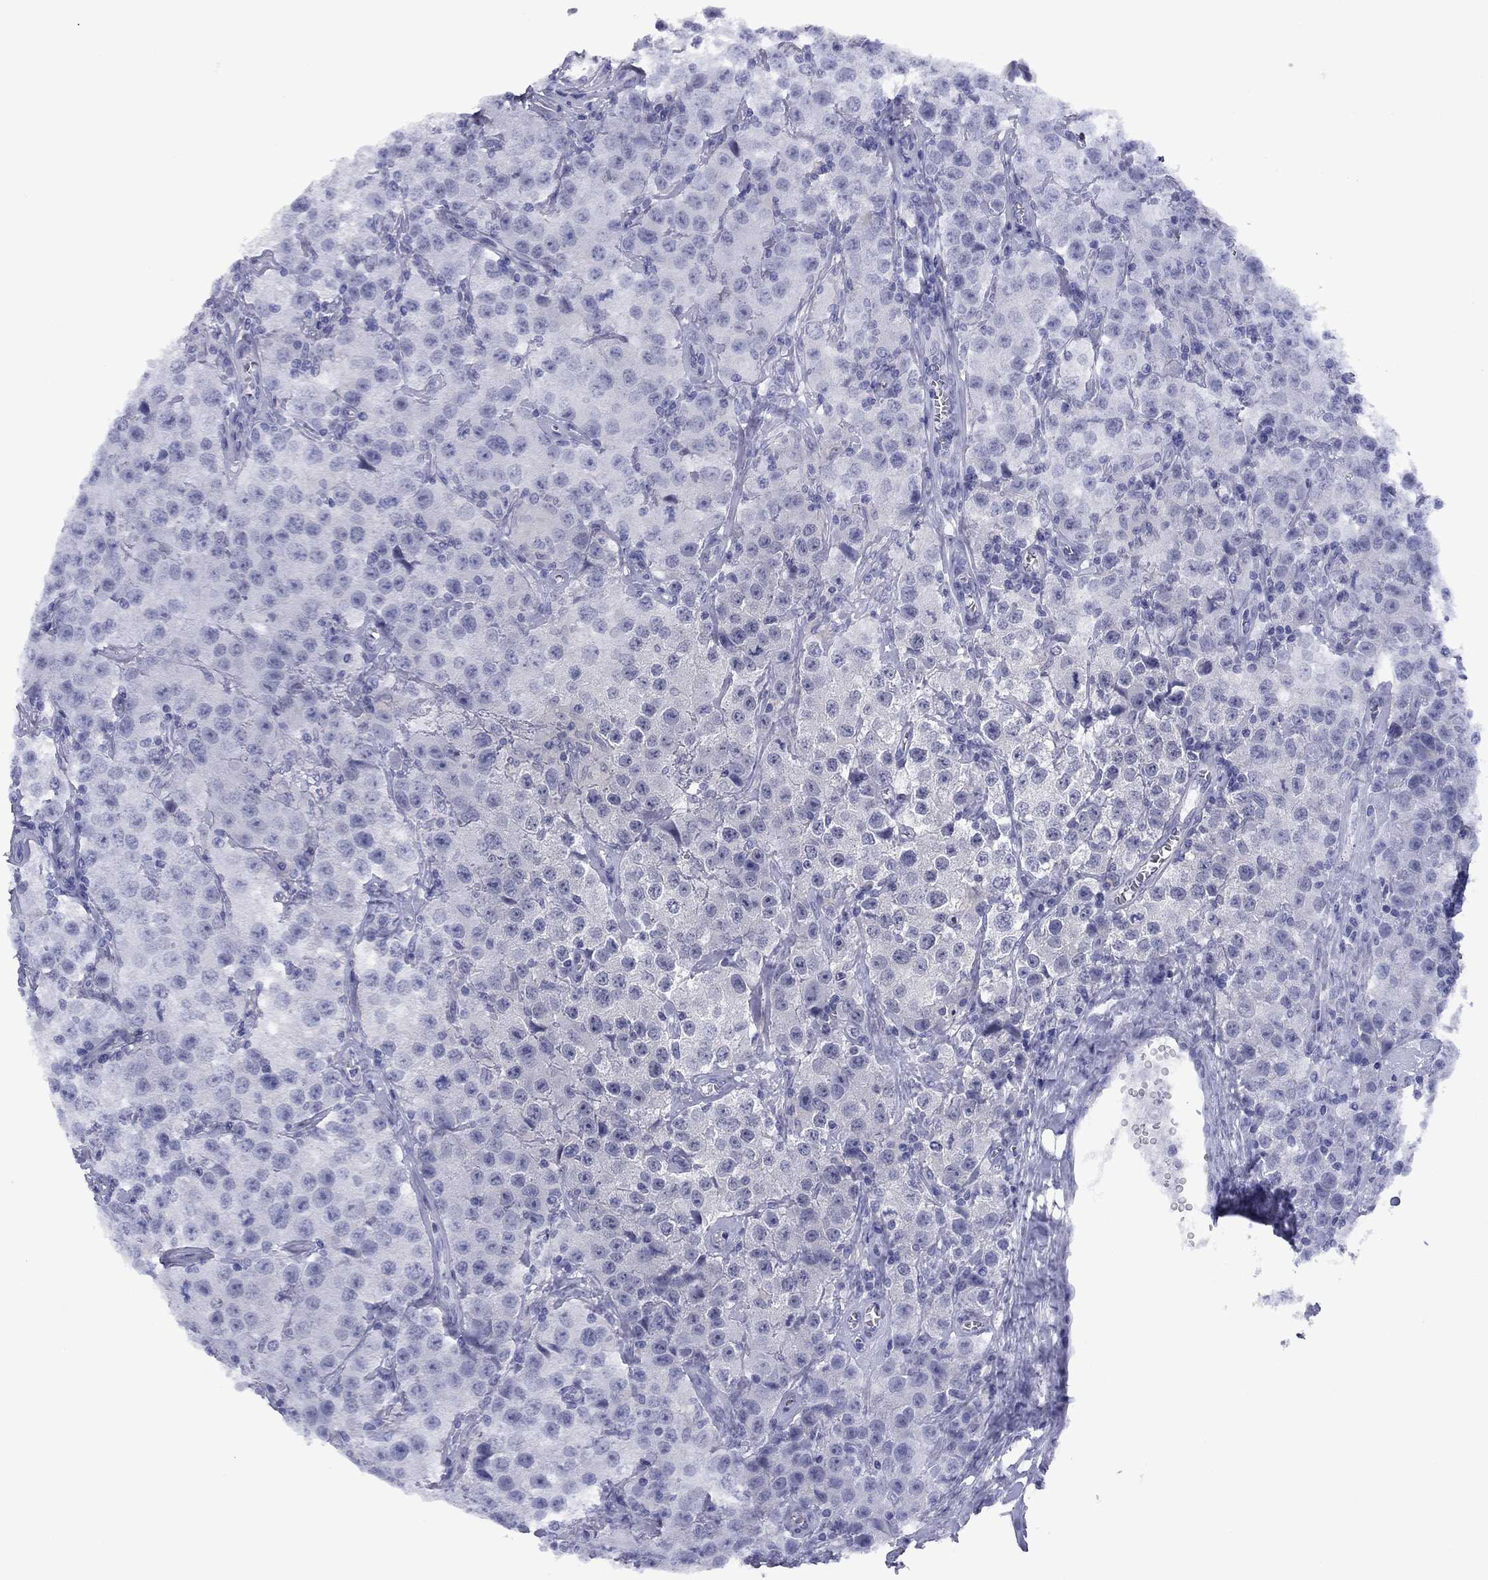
{"staining": {"intensity": "negative", "quantity": "none", "location": "none"}, "tissue": "testis cancer", "cell_type": "Tumor cells", "image_type": "cancer", "snomed": [{"axis": "morphology", "description": "Seminoma, NOS"}, {"axis": "topography", "description": "Testis"}], "caption": "IHC of human seminoma (testis) displays no expression in tumor cells.", "gene": "TCFL5", "patient": {"sex": "male", "age": 52}}